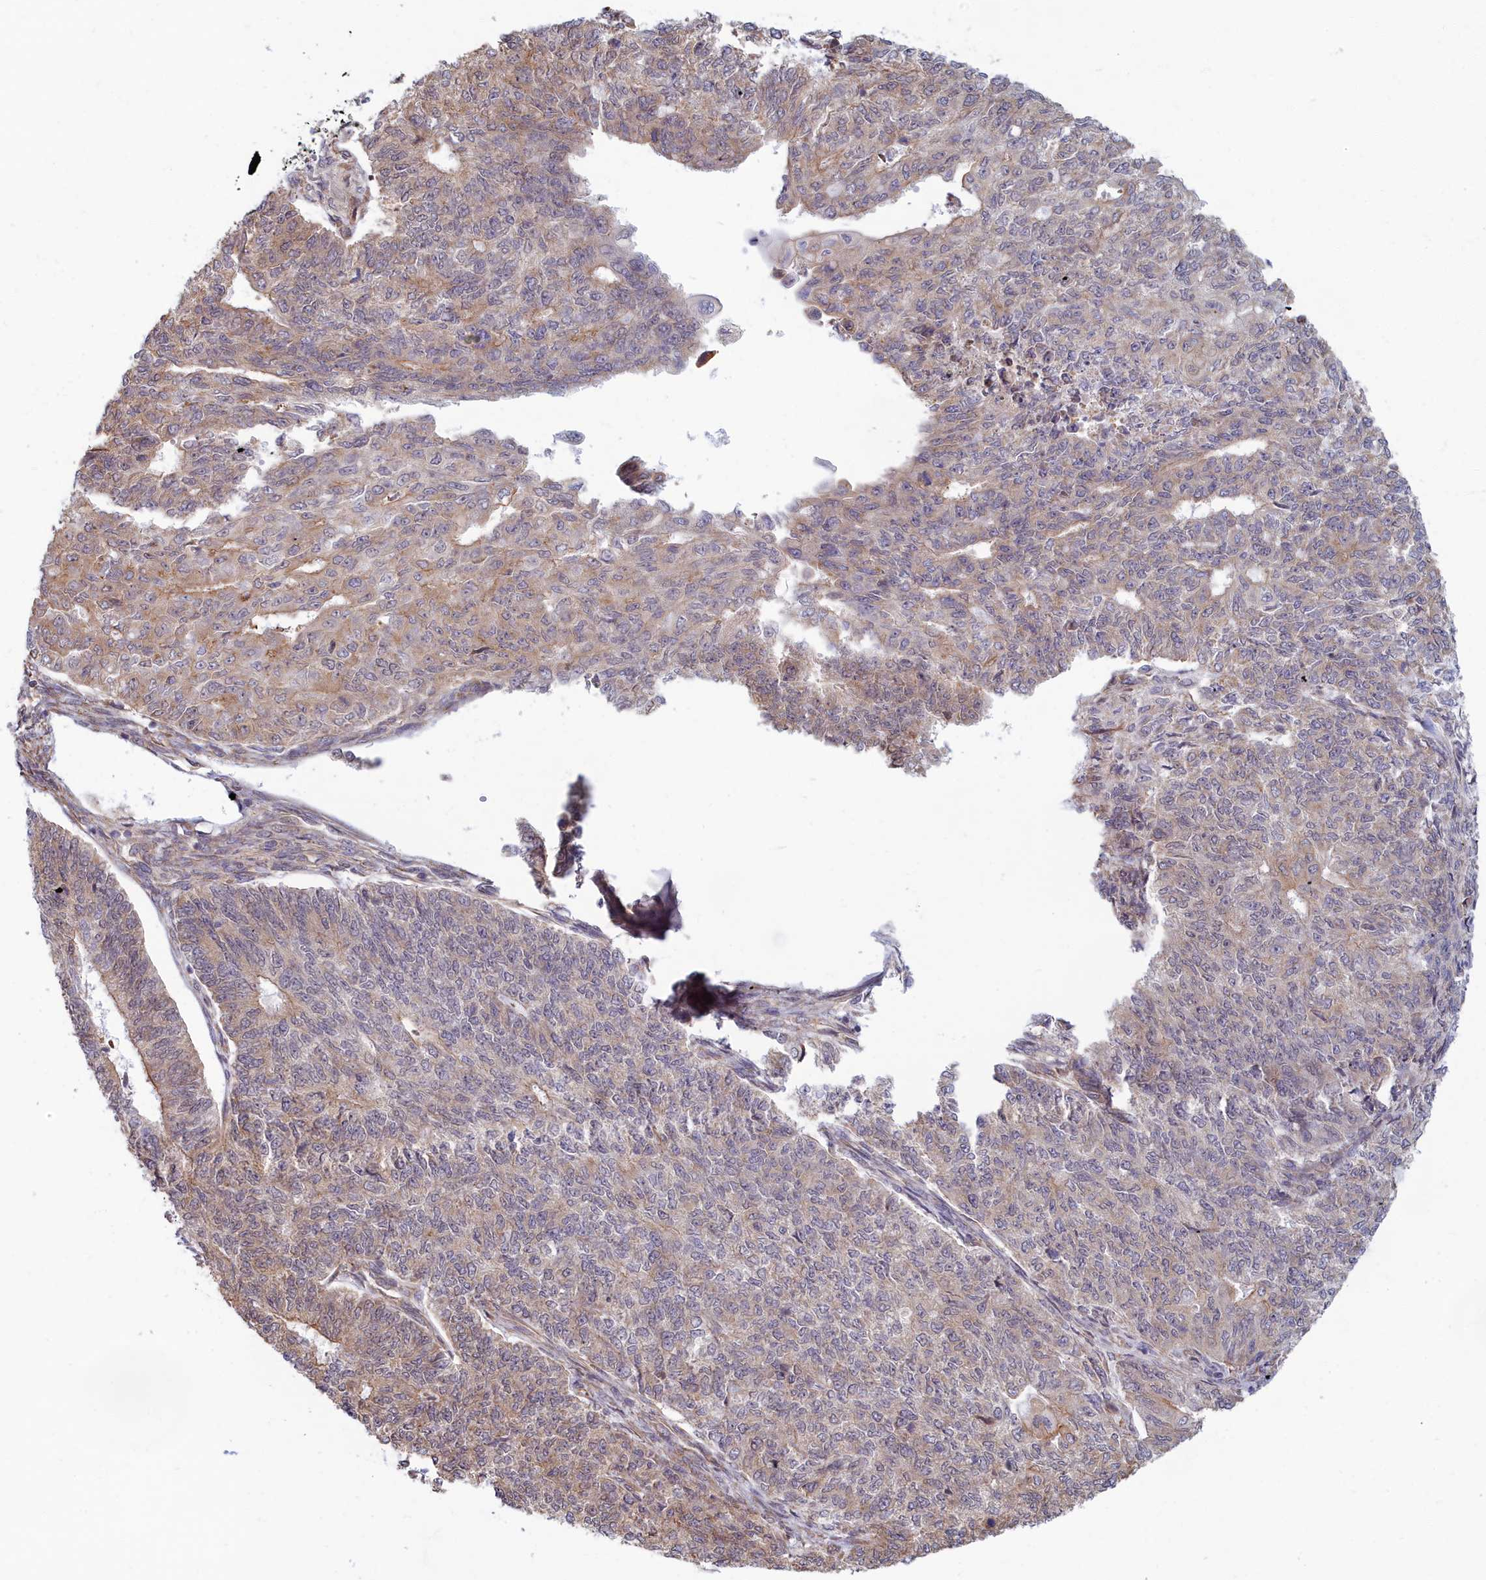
{"staining": {"intensity": "weak", "quantity": "25%-75%", "location": "cytoplasmic/membranous"}, "tissue": "endometrial cancer", "cell_type": "Tumor cells", "image_type": "cancer", "snomed": [{"axis": "morphology", "description": "Adenocarcinoma, NOS"}, {"axis": "topography", "description": "Endometrium"}], "caption": "A histopathology image showing weak cytoplasmic/membranous positivity in approximately 25%-75% of tumor cells in endometrial adenocarcinoma, as visualized by brown immunohistochemical staining.", "gene": "MAK16", "patient": {"sex": "female", "age": 32}}